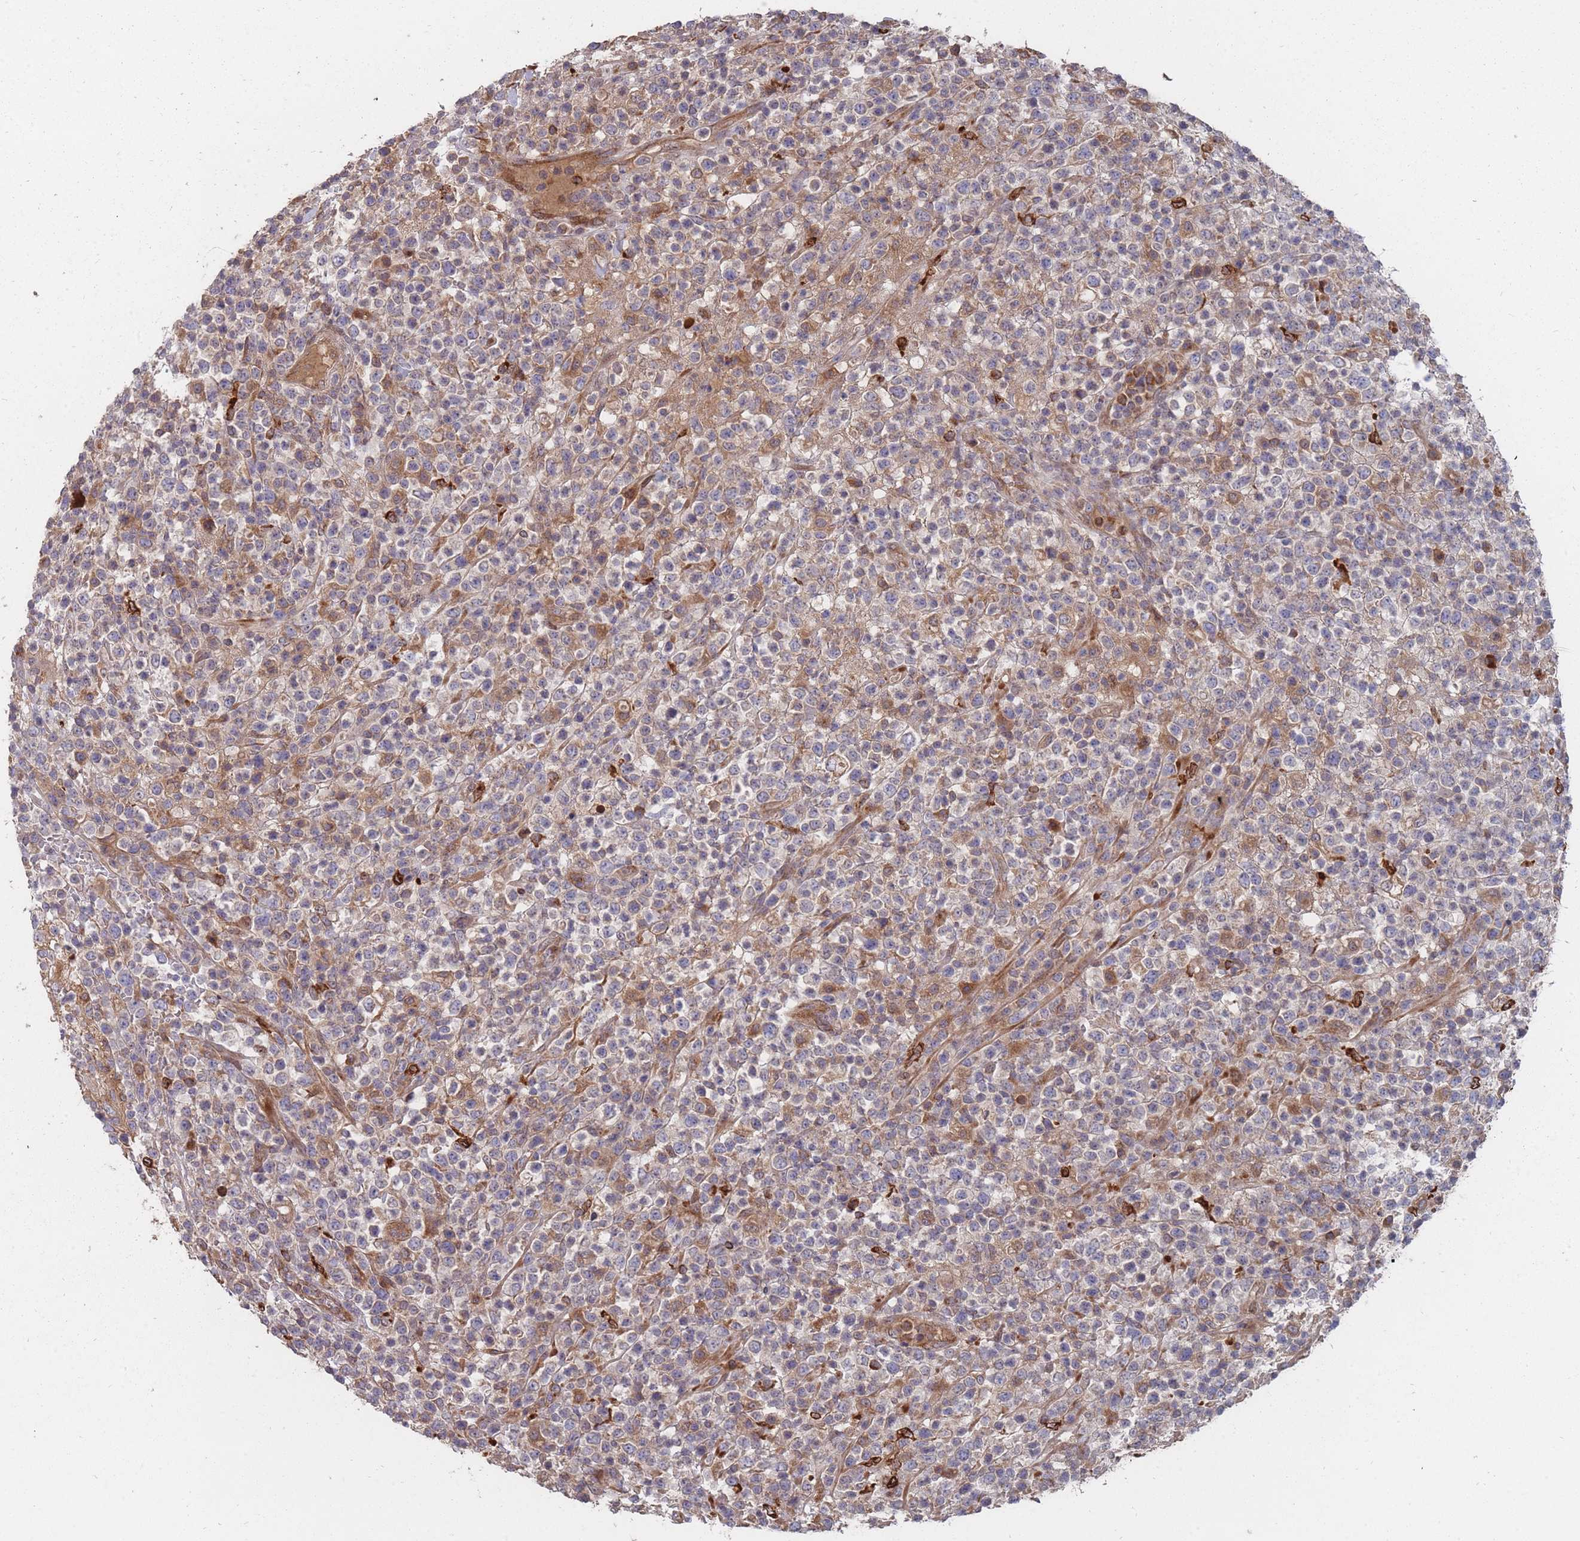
{"staining": {"intensity": "negative", "quantity": "none", "location": "none"}, "tissue": "lymphoma", "cell_type": "Tumor cells", "image_type": "cancer", "snomed": [{"axis": "morphology", "description": "Malignant lymphoma, non-Hodgkin's type, High grade"}, {"axis": "topography", "description": "Colon"}], "caption": "High power microscopy photomicrograph of an IHC image of malignant lymphoma, non-Hodgkin's type (high-grade), revealing no significant staining in tumor cells.", "gene": "THSD7B", "patient": {"sex": "female", "age": 53}}